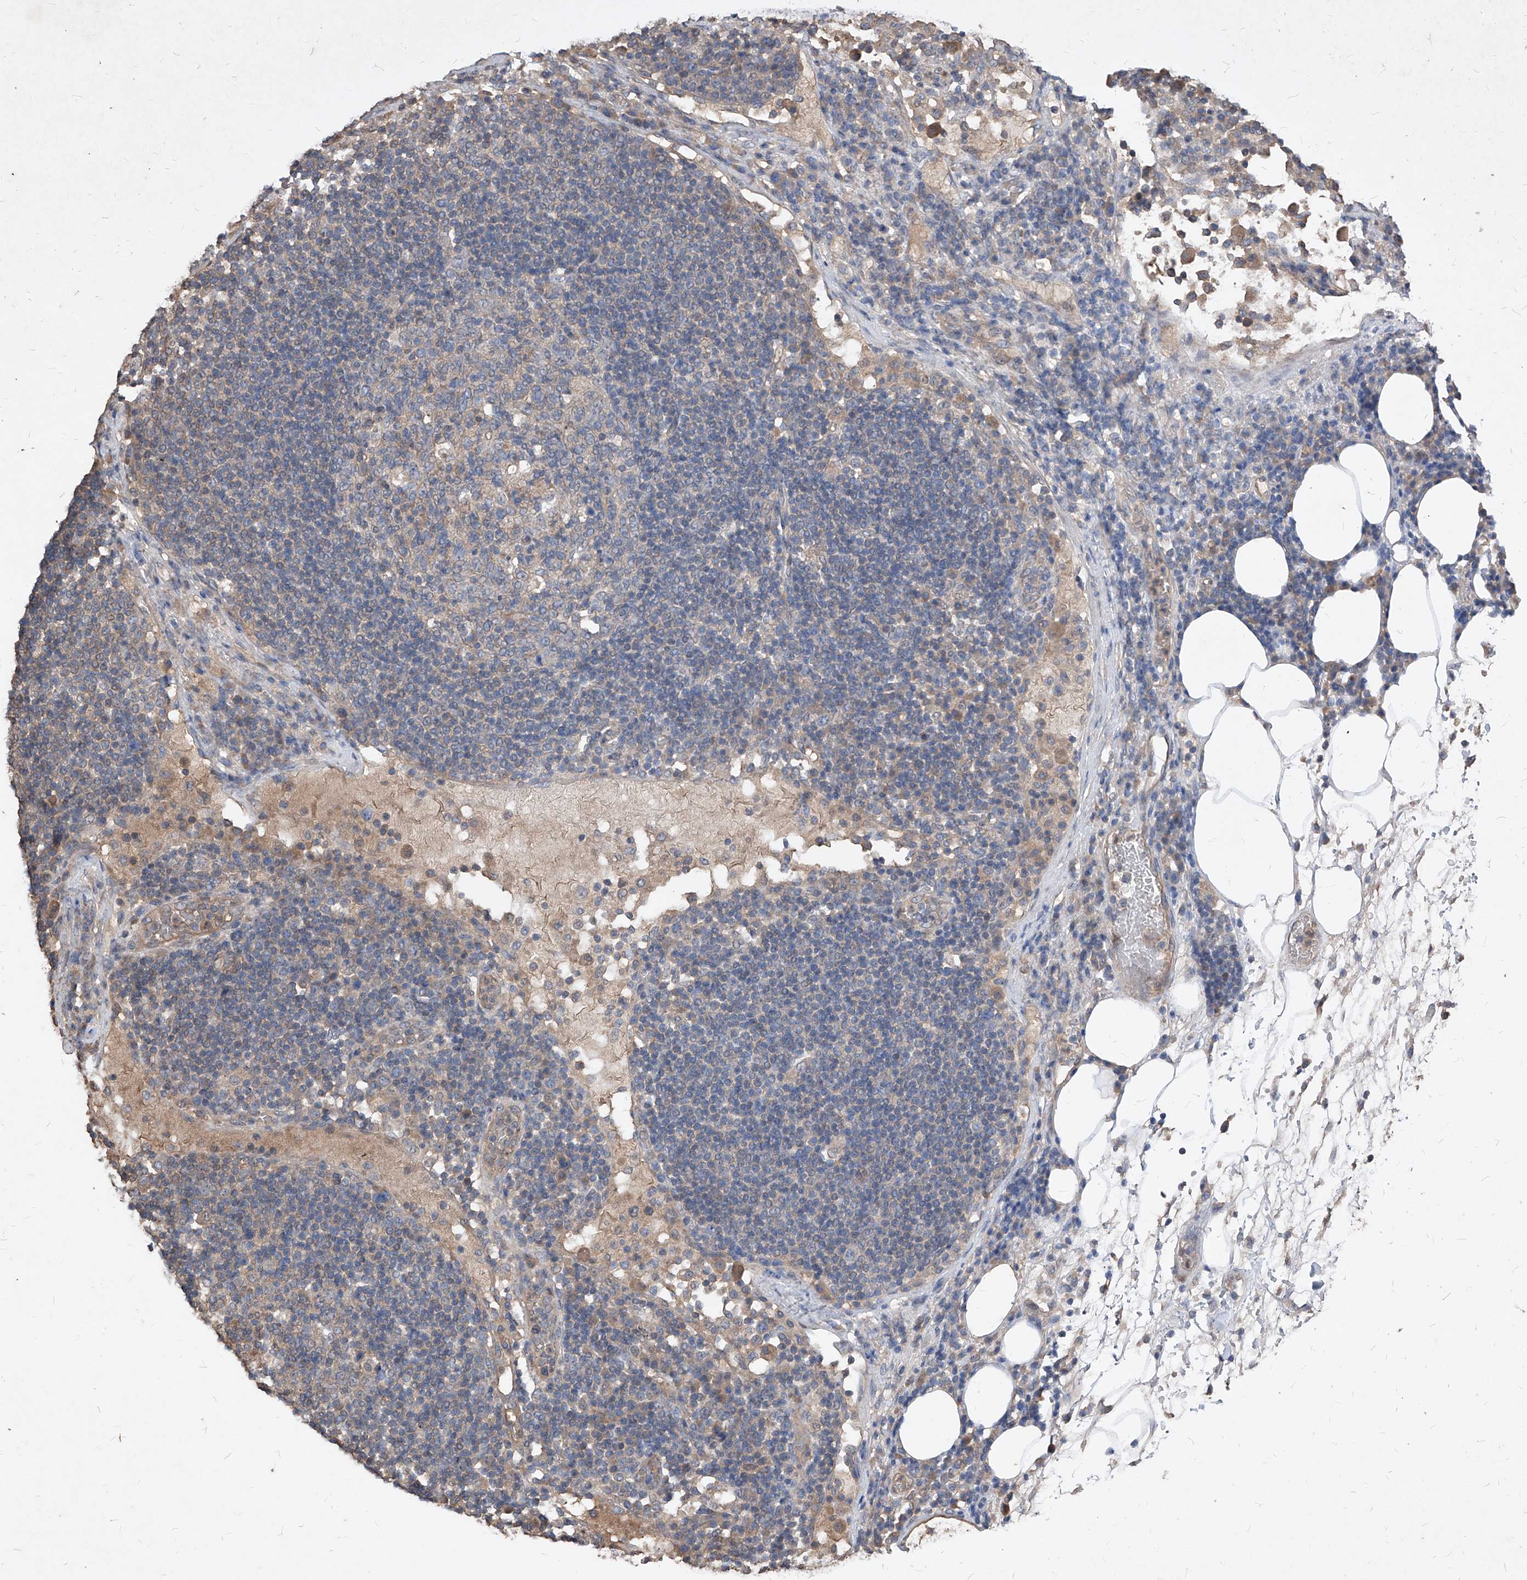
{"staining": {"intensity": "negative", "quantity": "none", "location": "none"}, "tissue": "lymph node", "cell_type": "Germinal center cells", "image_type": "normal", "snomed": [{"axis": "morphology", "description": "Normal tissue, NOS"}, {"axis": "topography", "description": "Lymph node"}], "caption": "There is no significant expression in germinal center cells of lymph node. (DAB IHC with hematoxylin counter stain).", "gene": "SYNGR1", "patient": {"sex": "female", "age": 53}}